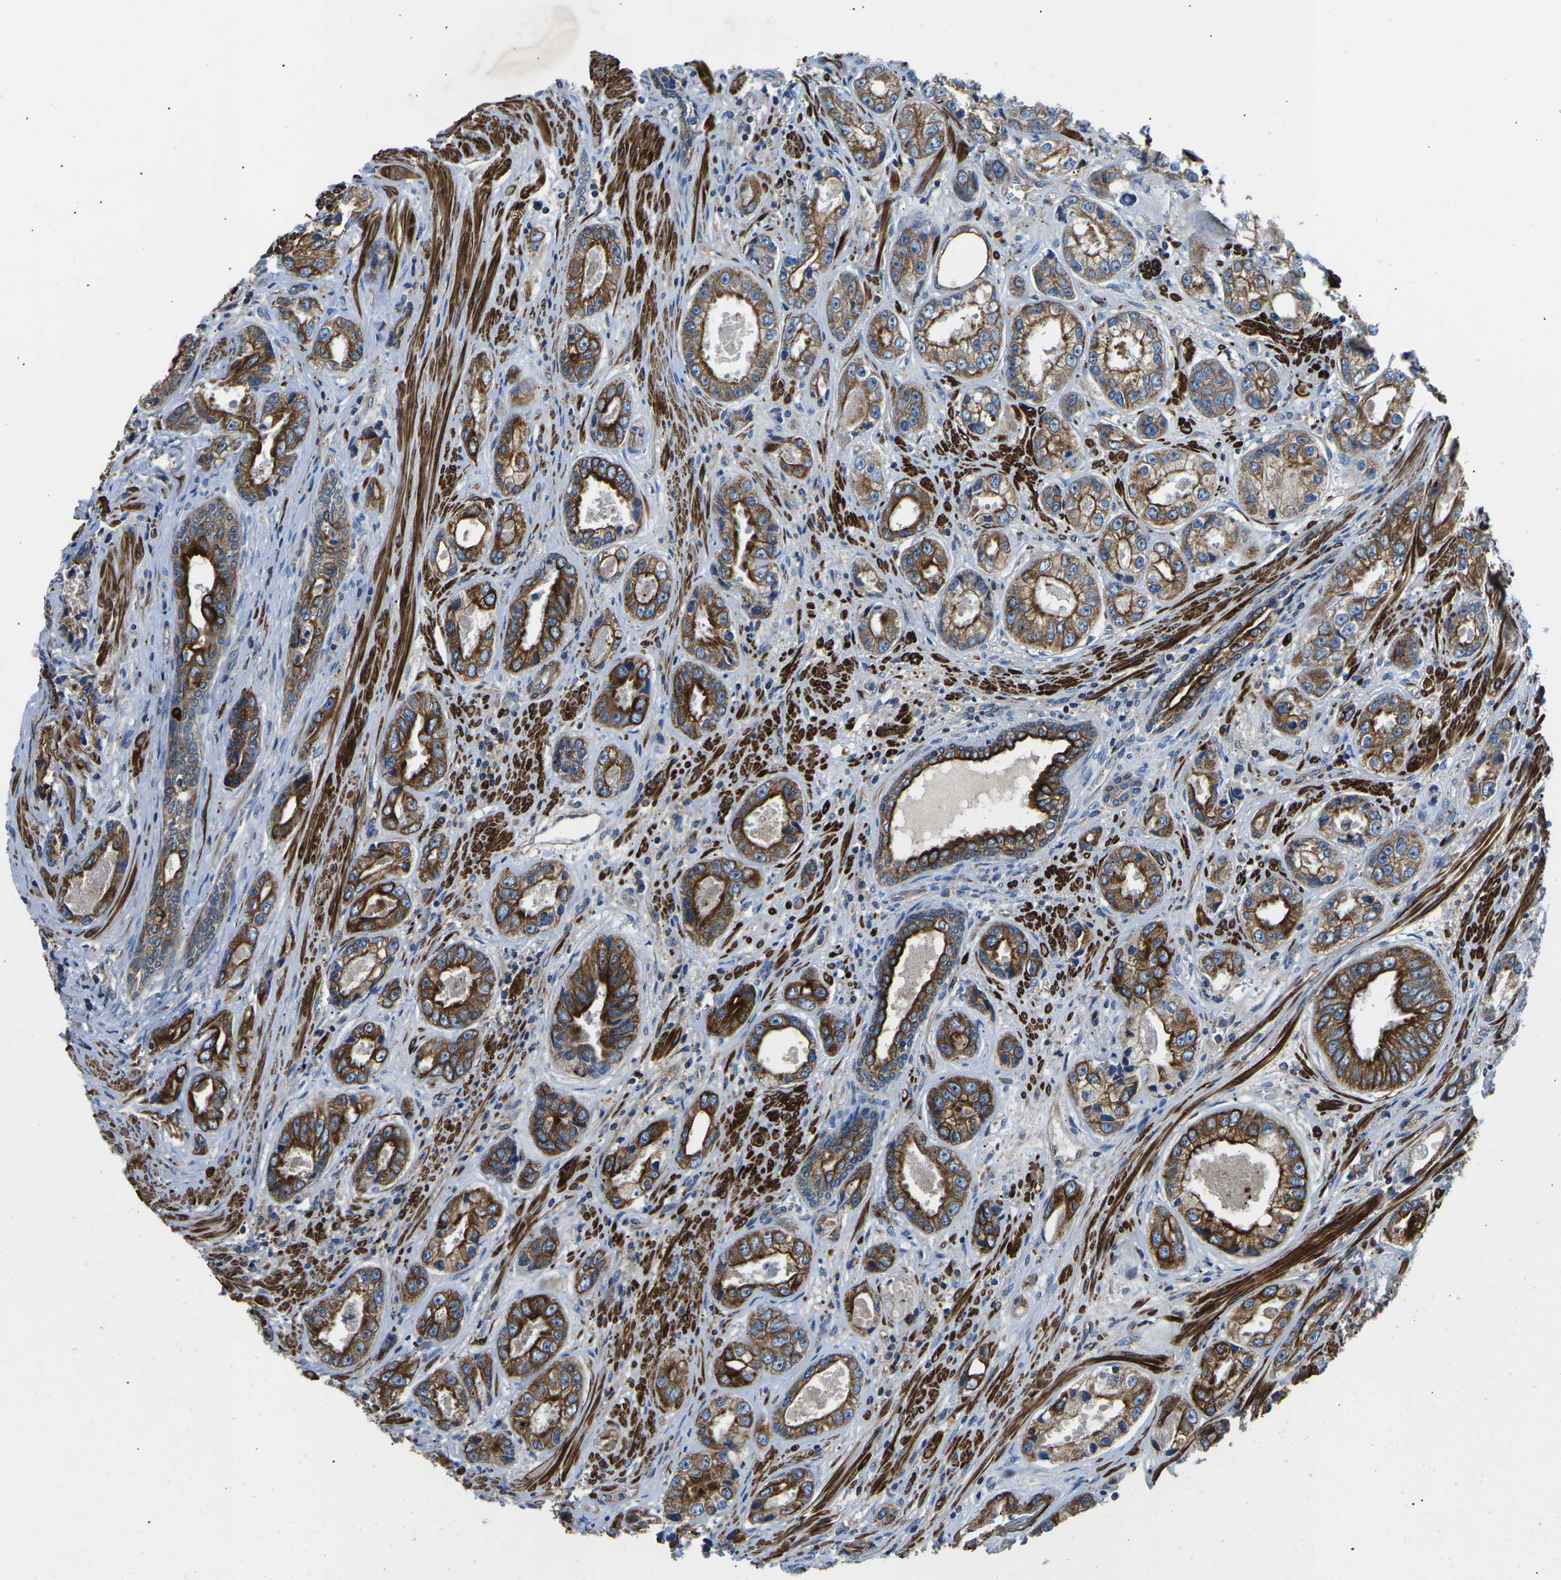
{"staining": {"intensity": "strong", "quantity": ">75%", "location": "cytoplasmic/membranous"}, "tissue": "prostate cancer", "cell_type": "Tumor cells", "image_type": "cancer", "snomed": [{"axis": "morphology", "description": "Adenocarcinoma, High grade"}, {"axis": "topography", "description": "Prostate"}], "caption": "There is high levels of strong cytoplasmic/membranous positivity in tumor cells of prostate adenocarcinoma (high-grade), as demonstrated by immunohistochemical staining (brown color).", "gene": "KCNJ15", "patient": {"sex": "male", "age": 61}}